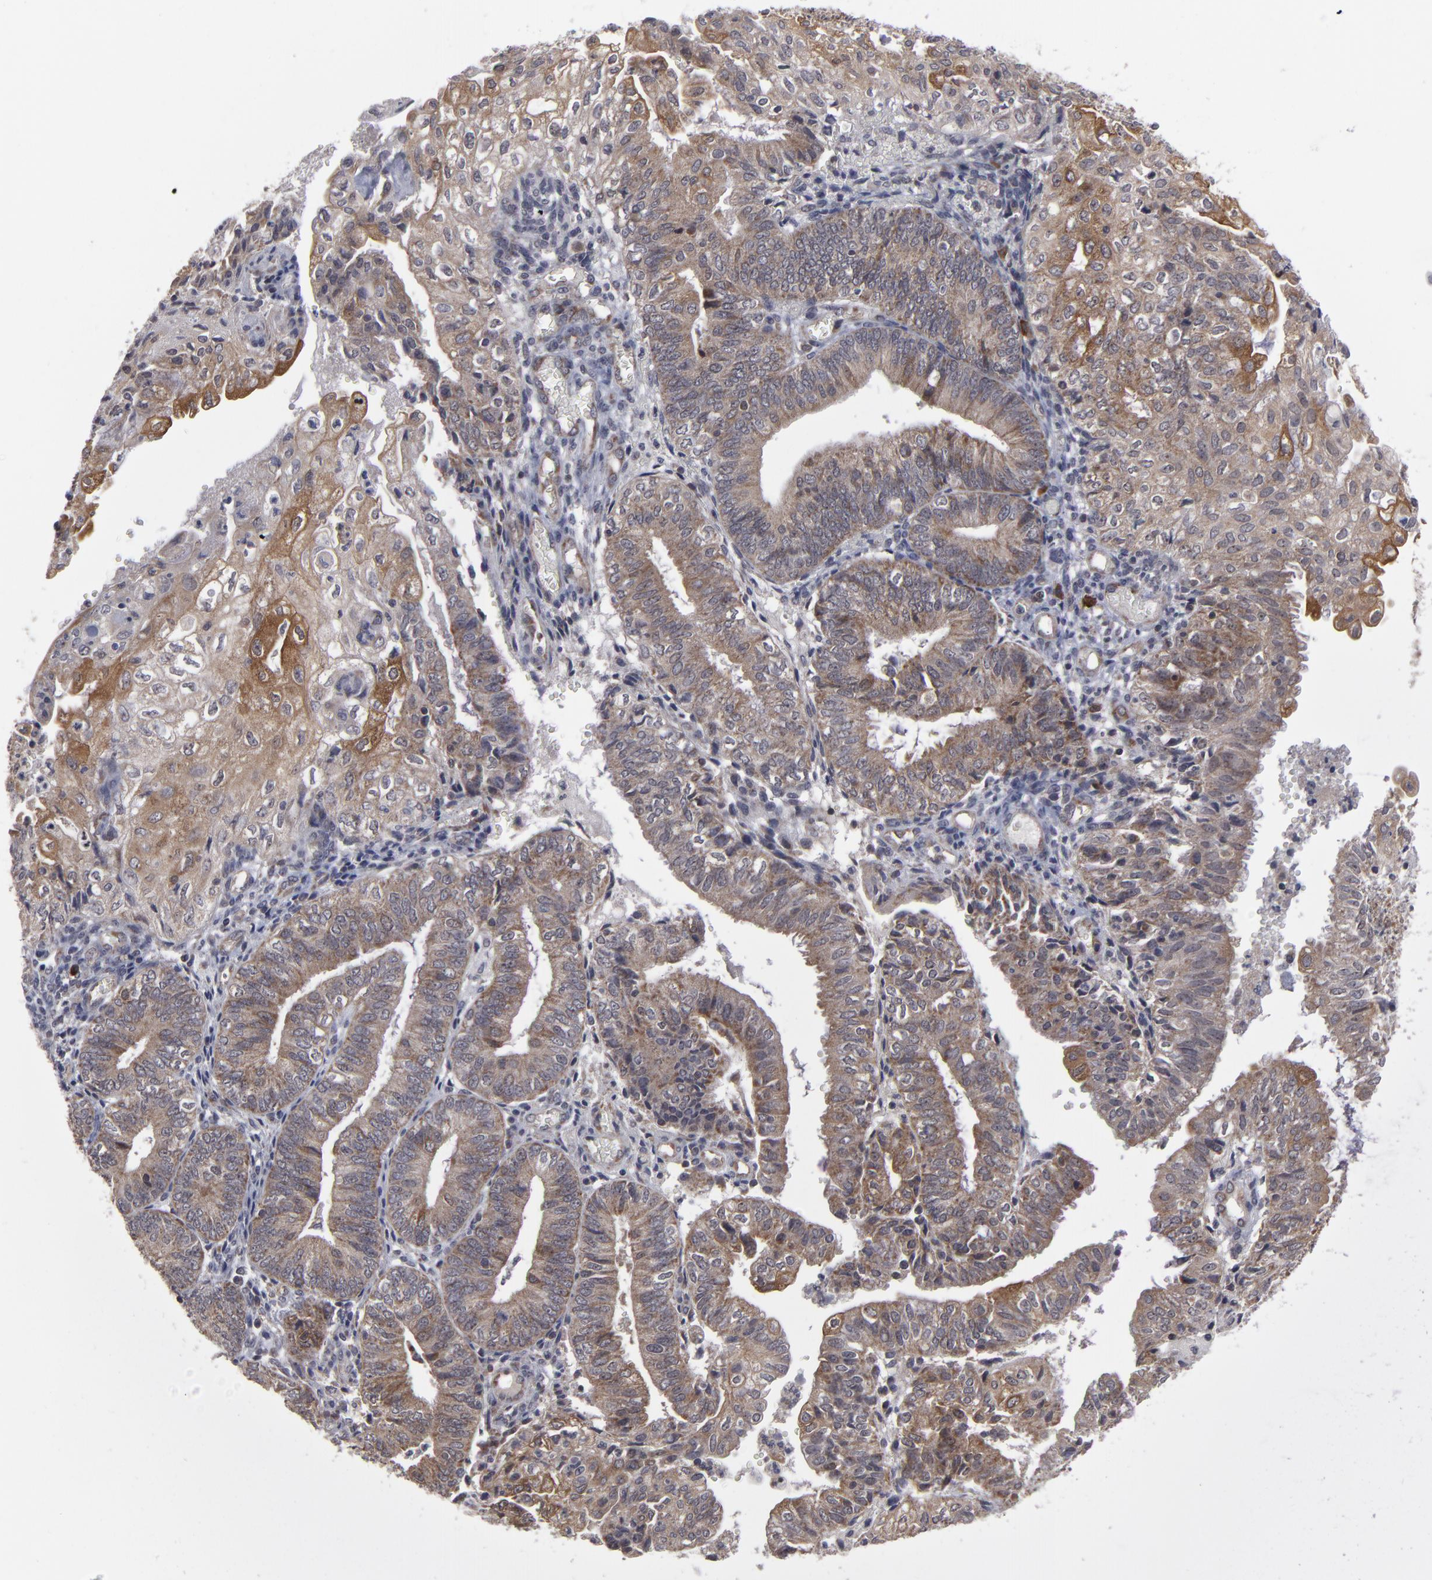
{"staining": {"intensity": "weak", "quantity": ">75%", "location": "cytoplasmic/membranous"}, "tissue": "endometrial cancer", "cell_type": "Tumor cells", "image_type": "cancer", "snomed": [{"axis": "morphology", "description": "Adenocarcinoma, NOS"}, {"axis": "topography", "description": "Endometrium"}], "caption": "Weak cytoplasmic/membranous expression for a protein is appreciated in approximately >75% of tumor cells of endometrial cancer using immunohistochemistry.", "gene": "GLCCI1", "patient": {"sex": "female", "age": 55}}